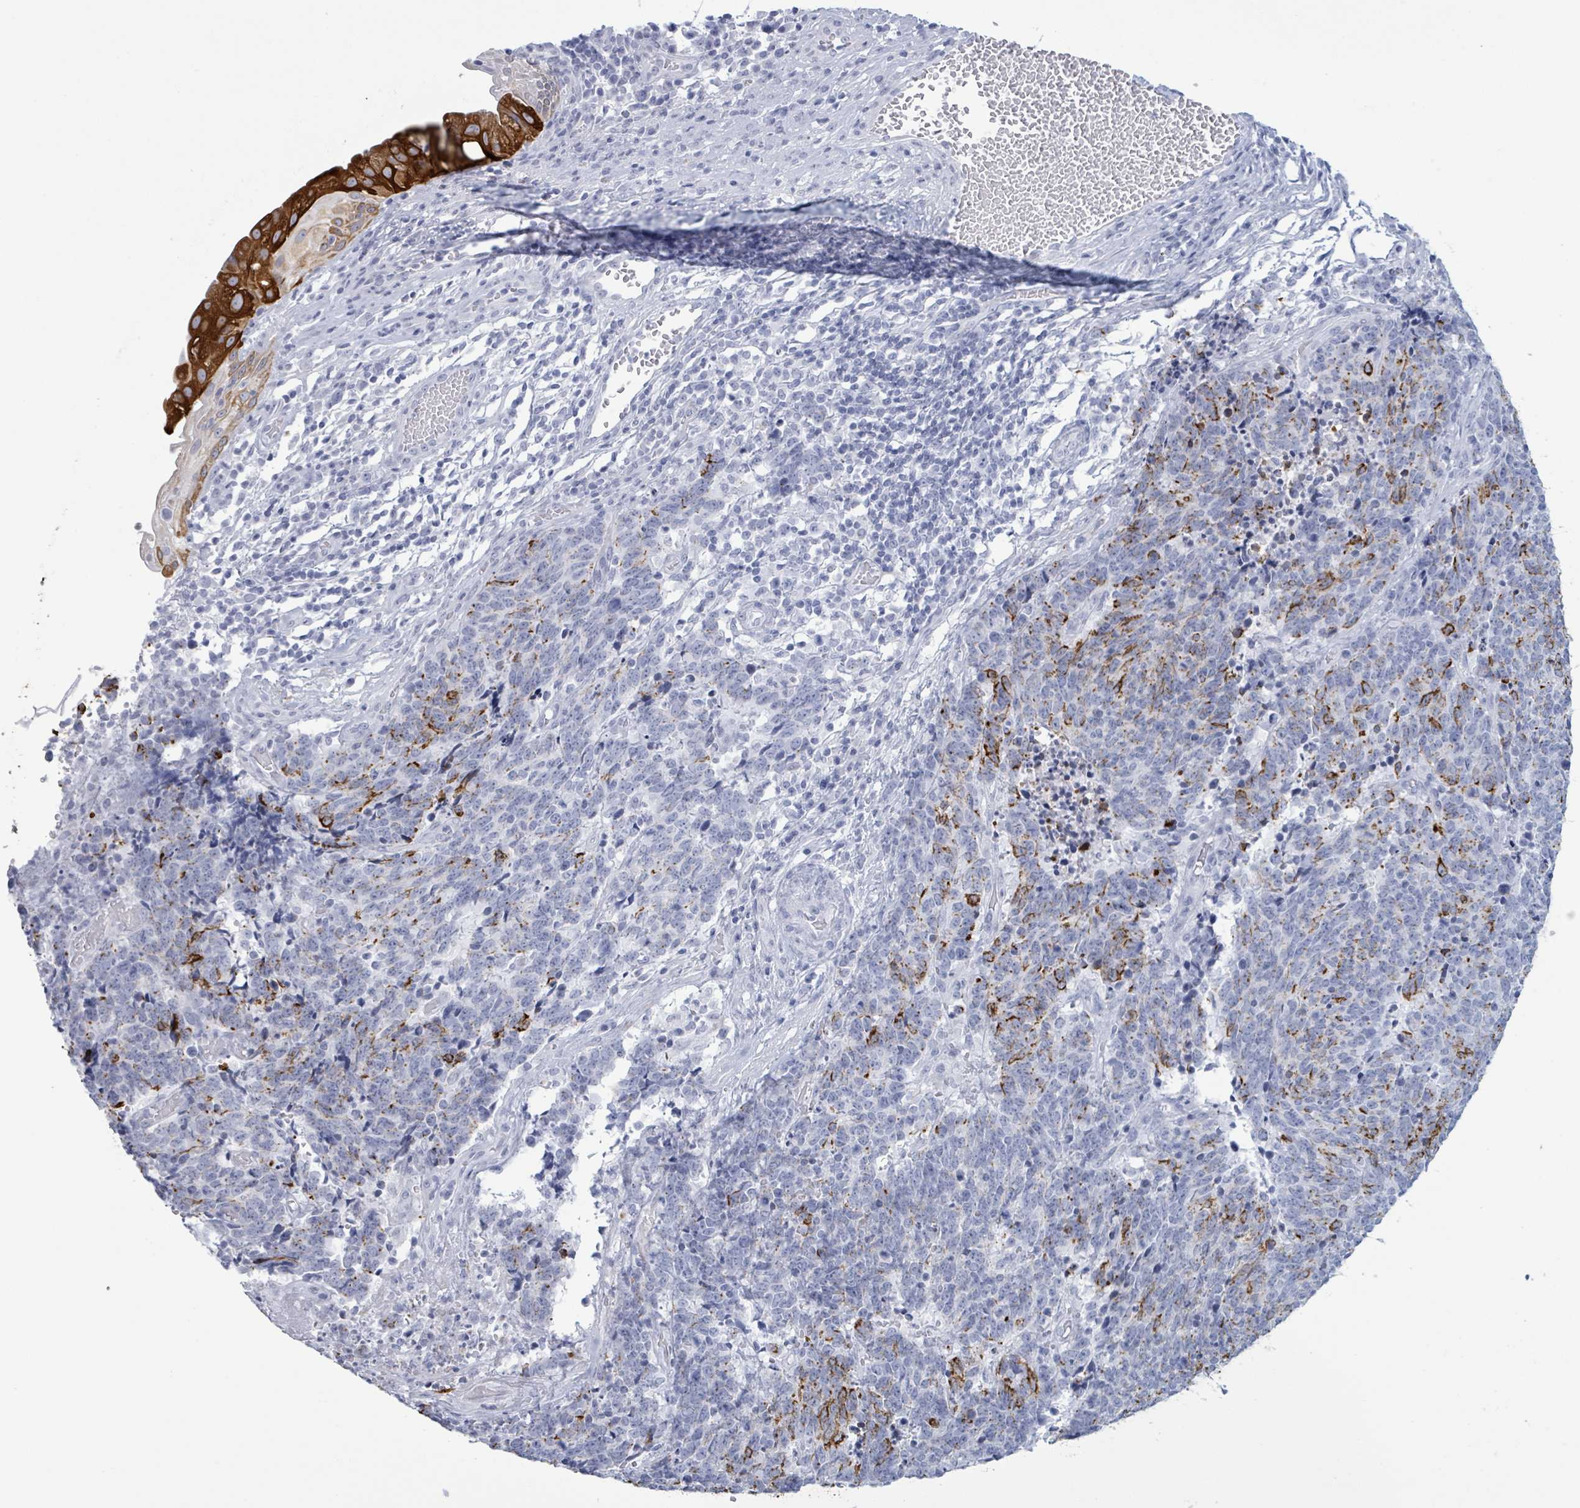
{"staining": {"intensity": "strong", "quantity": "<25%", "location": "cytoplasmic/membranous"}, "tissue": "cervical cancer", "cell_type": "Tumor cells", "image_type": "cancer", "snomed": [{"axis": "morphology", "description": "Squamous cell carcinoma, NOS"}, {"axis": "topography", "description": "Cervix"}], "caption": "Cervical squamous cell carcinoma tissue displays strong cytoplasmic/membranous positivity in about <25% of tumor cells, visualized by immunohistochemistry.", "gene": "KRT8", "patient": {"sex": "female", "age": 29}}